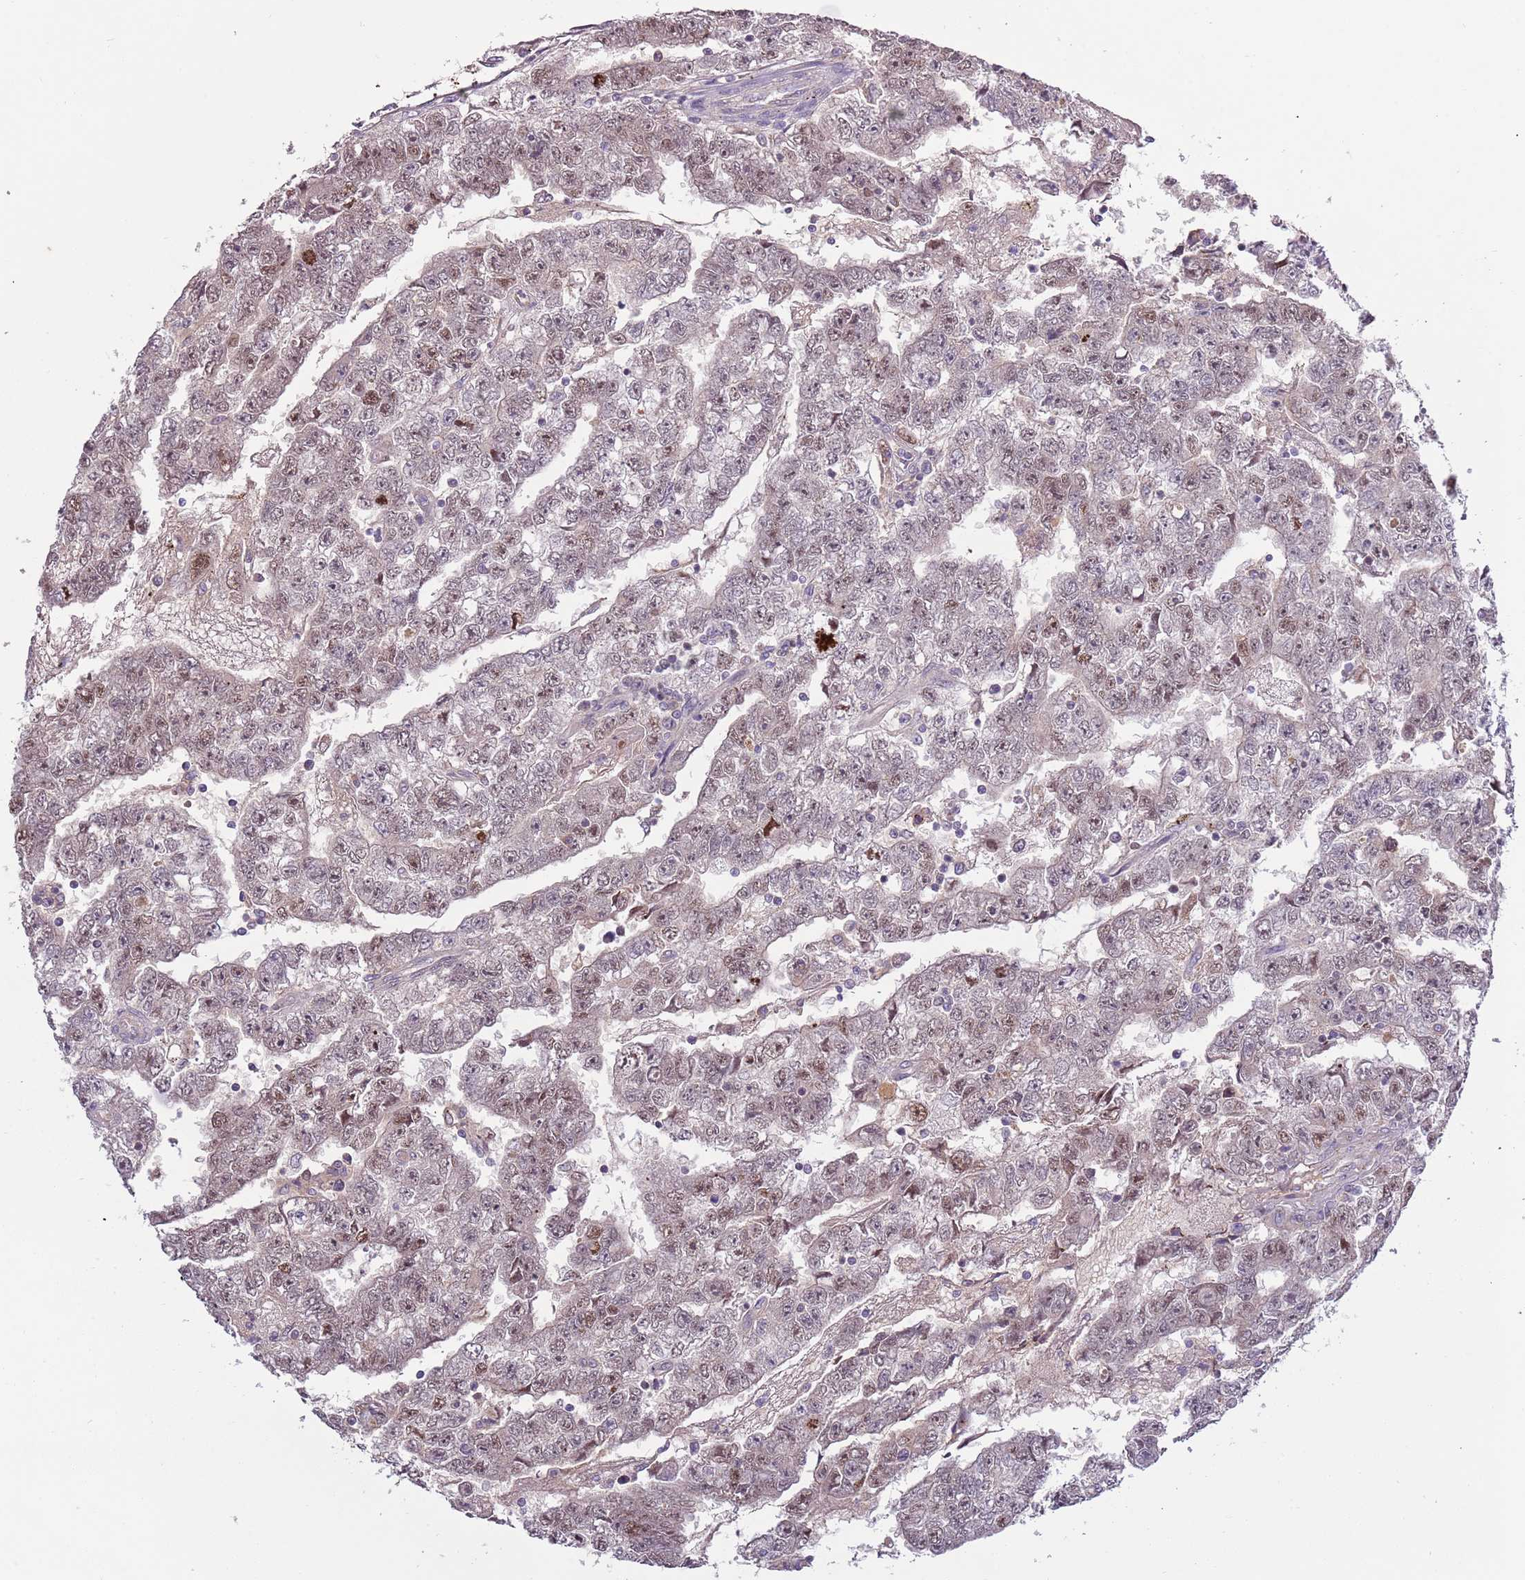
{"staining": {"intensity": "moderate", "quantity": "25%-75%", "location": "nuclear"}, "tissue": "testis cancer", "cell_type": "Tumor cells", "image_type": "cancer", "snomed": [{"axis": "morphology", "description": "Carcinoma, Embryonal, NOS"}, {"axis": "topography", "description": "Testis"}], "caption": "Embryonal carcinoma (testis) stained with immunohistochemistry exhibits moderate nuclear staining in about 25%-75% of tumor cells.", "gene": "SYS1", "patient": {"sex": "male", "age": 25}}